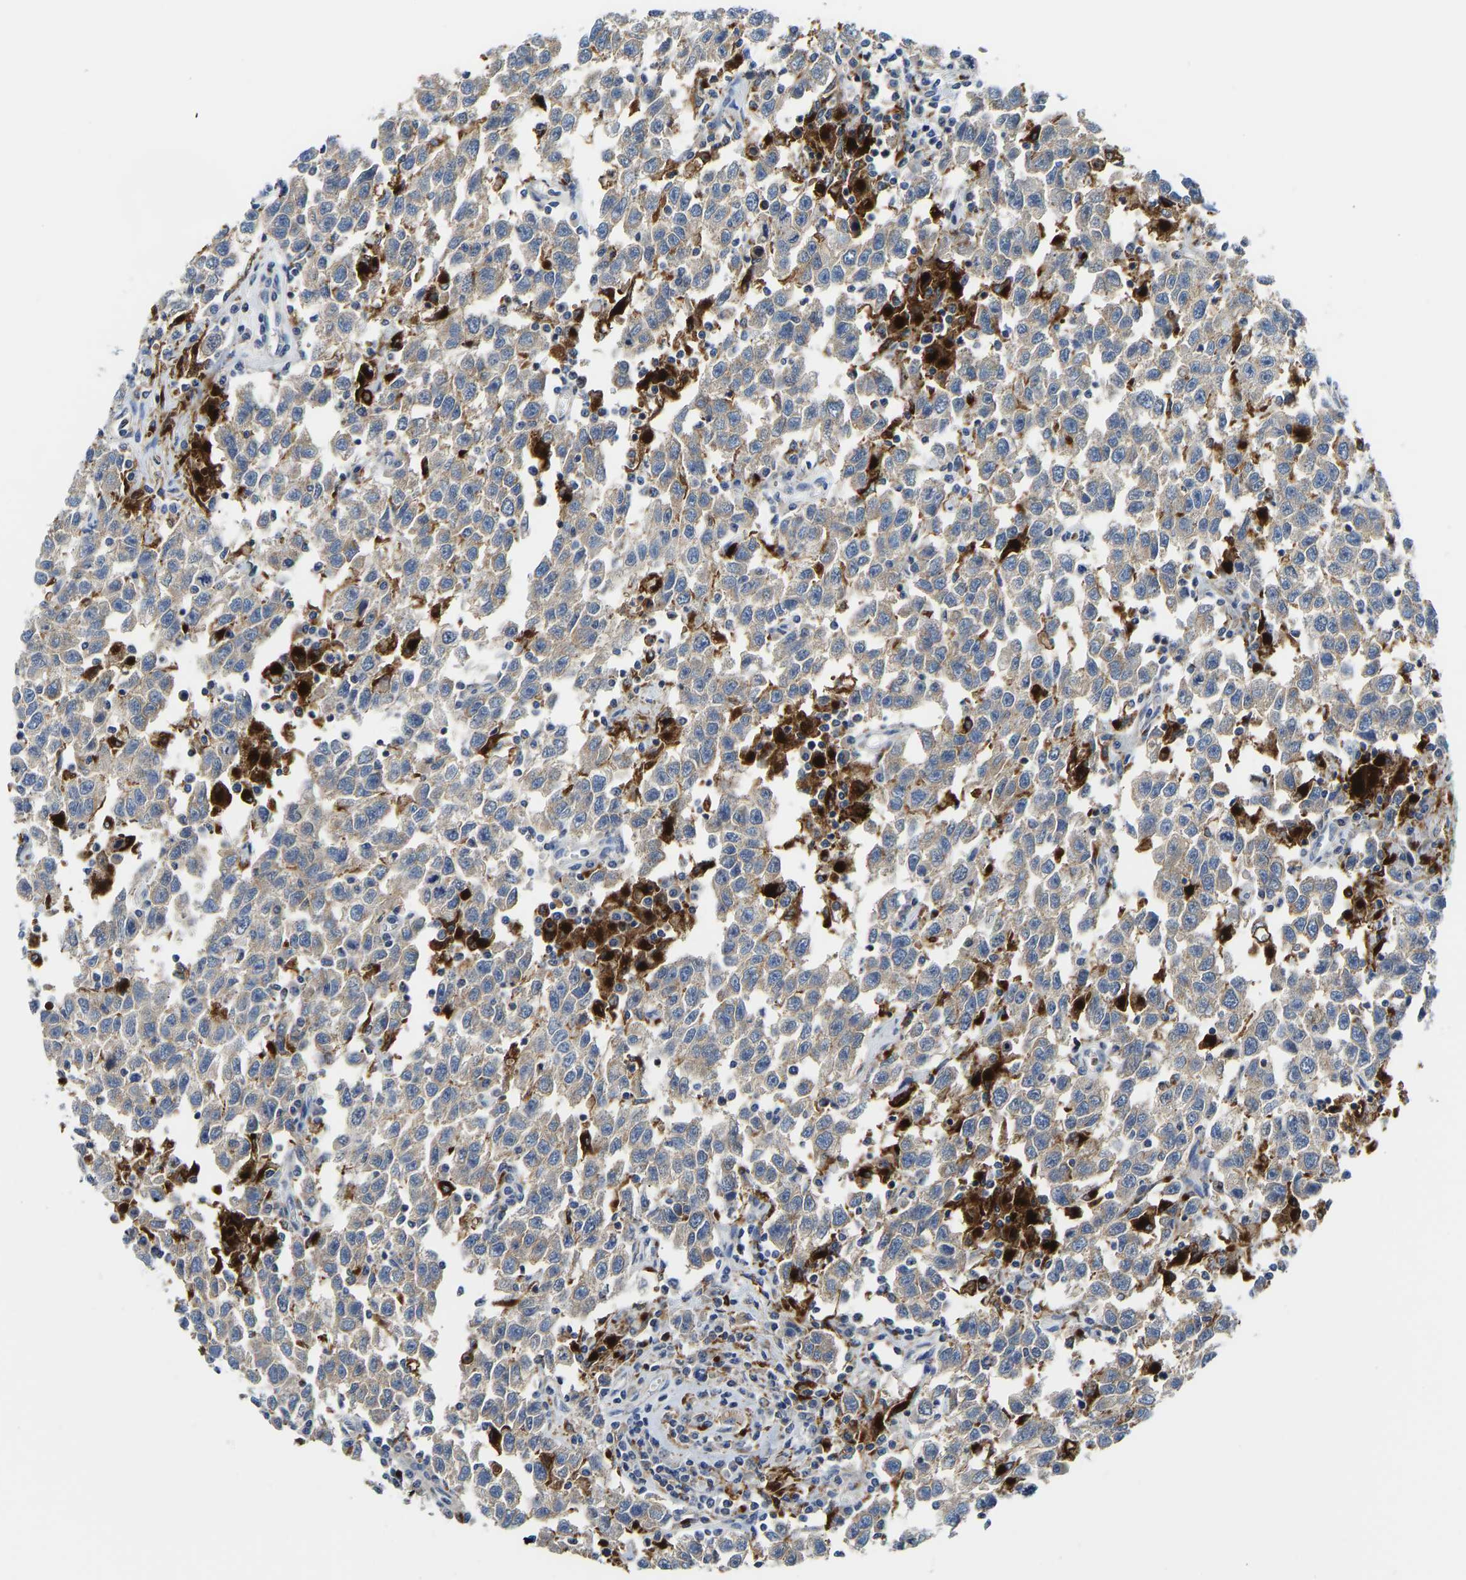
{"staining": {"intensity": "weak", "quantity": ">75%", "location": "cytoplasmic/membranous"}, "tissue": "testis cancer", "cell_type": "Tumor cells", "image_type": "cancer", "snomed": [{"axis": "morphology", "description": "Seminoma, NOS"}, {"axis": "topography", "description": "Testis"}], "caption": "The photomicrograph displays immunohistochemical staining of testis seminoma. There is weak cytoplasmic/membranous expression is present in approximately >75% of tumor cells.", "gene": "ATP6V1E1", "patient": {"sex": "male", "age": 41}}